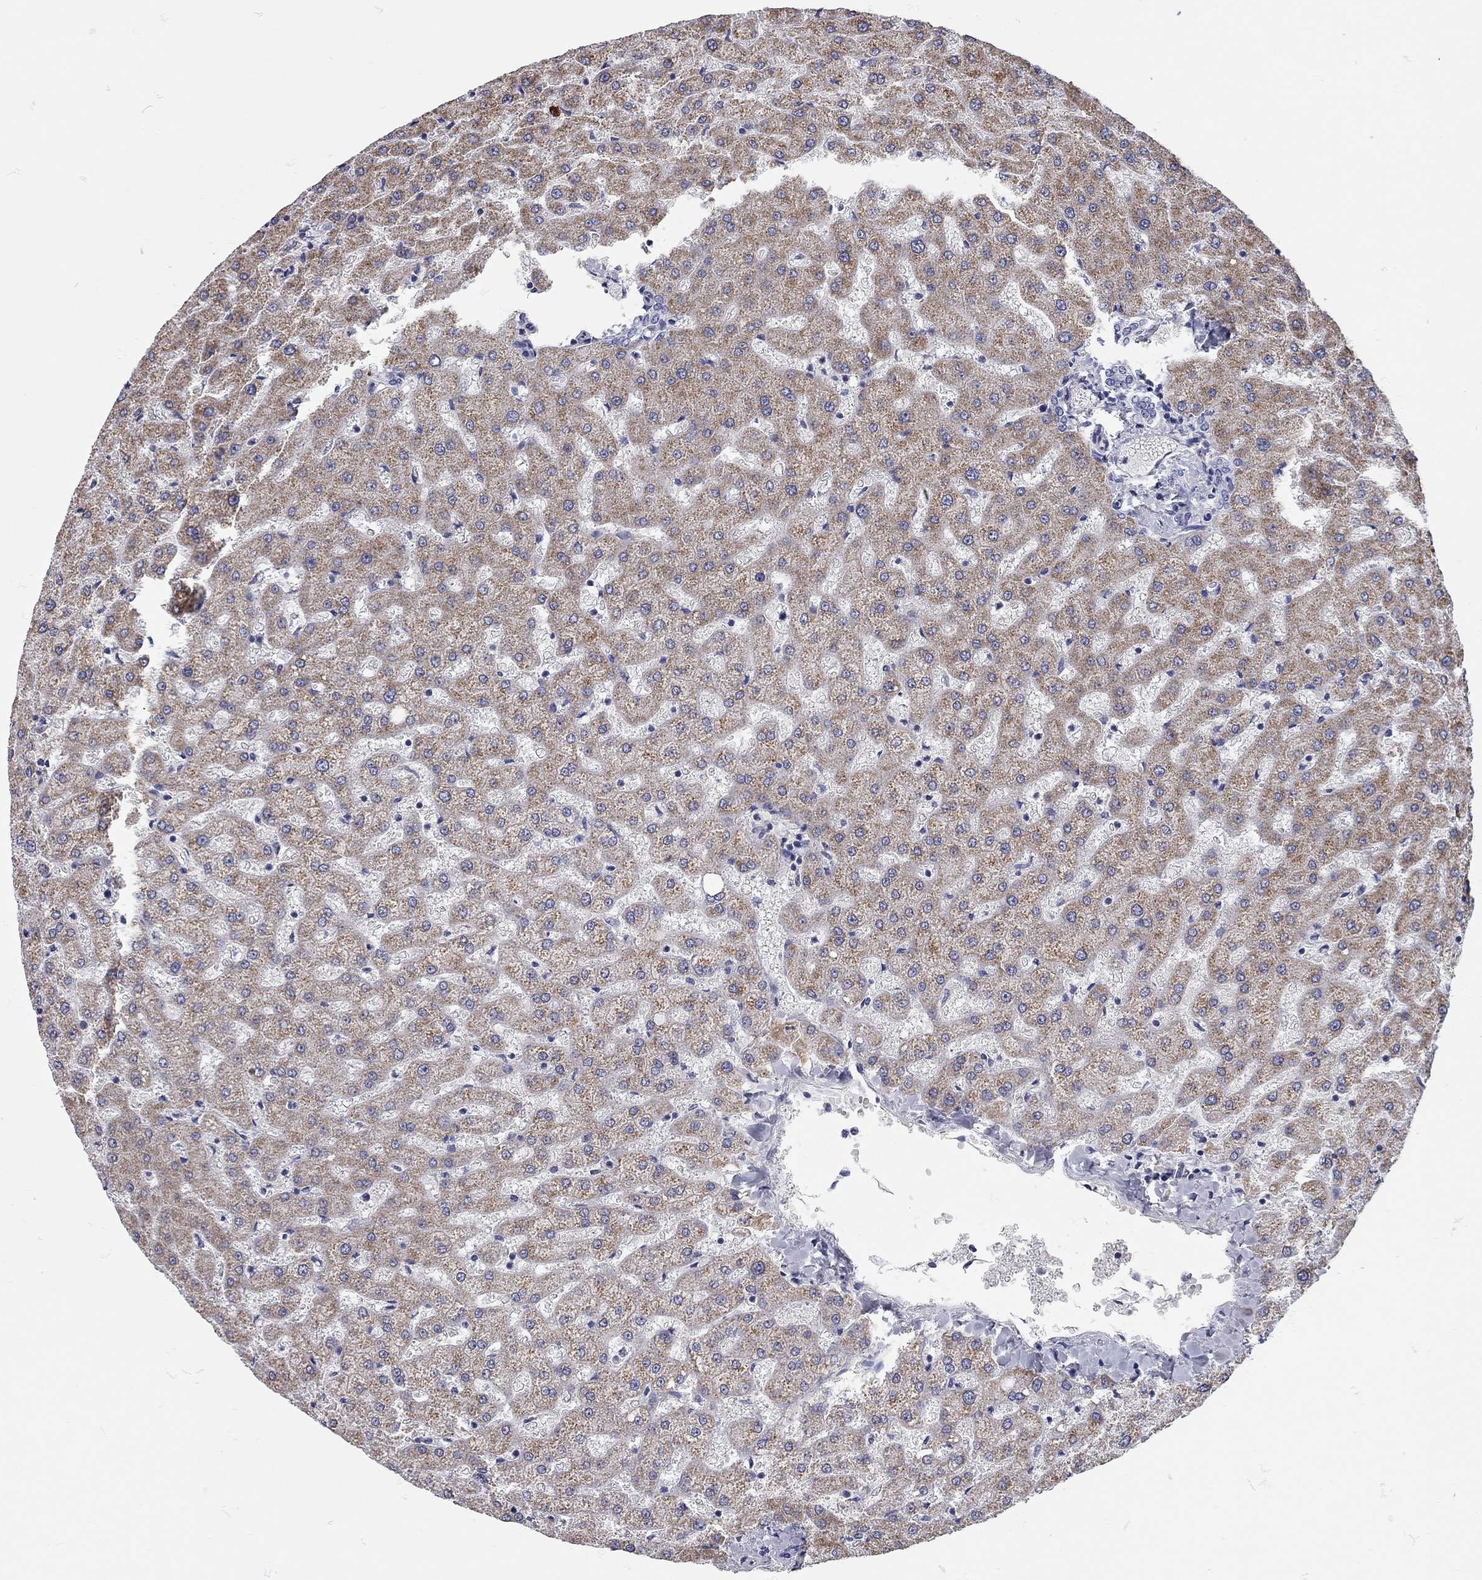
{"staining": {"intensity": "negative", "quantity": "none", "location": "none"}, "tissue": "liver", "cell_type": "Cholangiocytes", "image_type": "normal", "snomed": [{"axis": "morphology", "description": "Normal tissue, NOS"}, {"axis": "topography", "description": "Liver"}], "caption": "Immunohistochemistry (IHC) of normal human liver reveals no expression in cholangiocytes.", "gene": "C10orf90", "patient": {"sex": "female", "age": 50}}